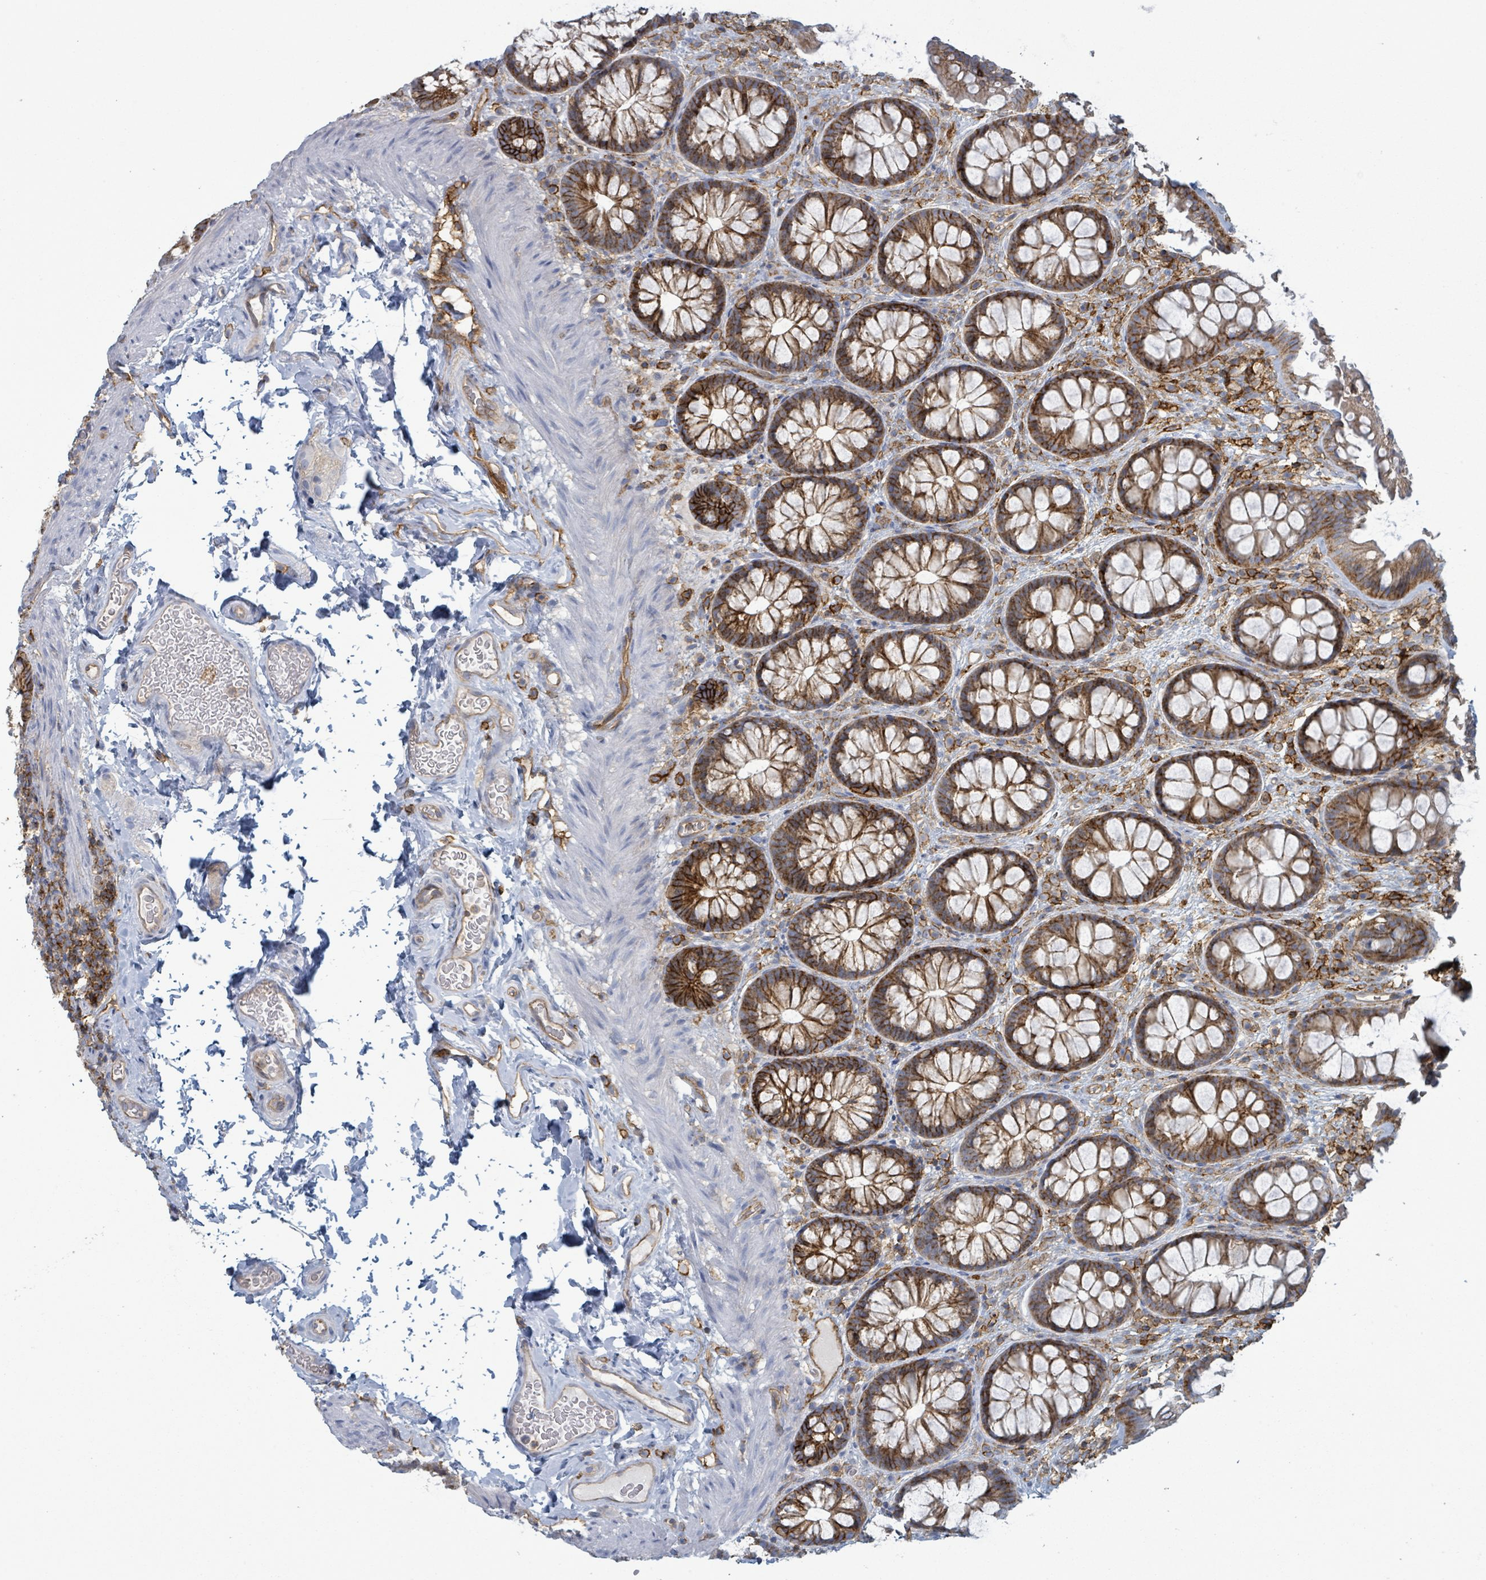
{"staining": {"intensity": "weak", "quantity": ">75%", "location": "cytoplasmic/membranous"}, "tissue": "colon", "cell_type": "Endothelial cells", "image_type": "normal", "snomed": [{"axis": "morphology", "description": "Normal tissue, NOS"}, {"axis": "topography", "description": "Colon"}], "caption": "Endothelial cells reveal low levels of weak cytoplasmic/membranous positivity in about >75% of cells in unremarkable human colon. The staining was performed using DAB to visualize the protein expression in brown, while the nuclei were stained in blue with hematoxylin (Magnification: 20x).", "gene": "TNFRSF14", "patient": {"sex": "male", "age": 46}}